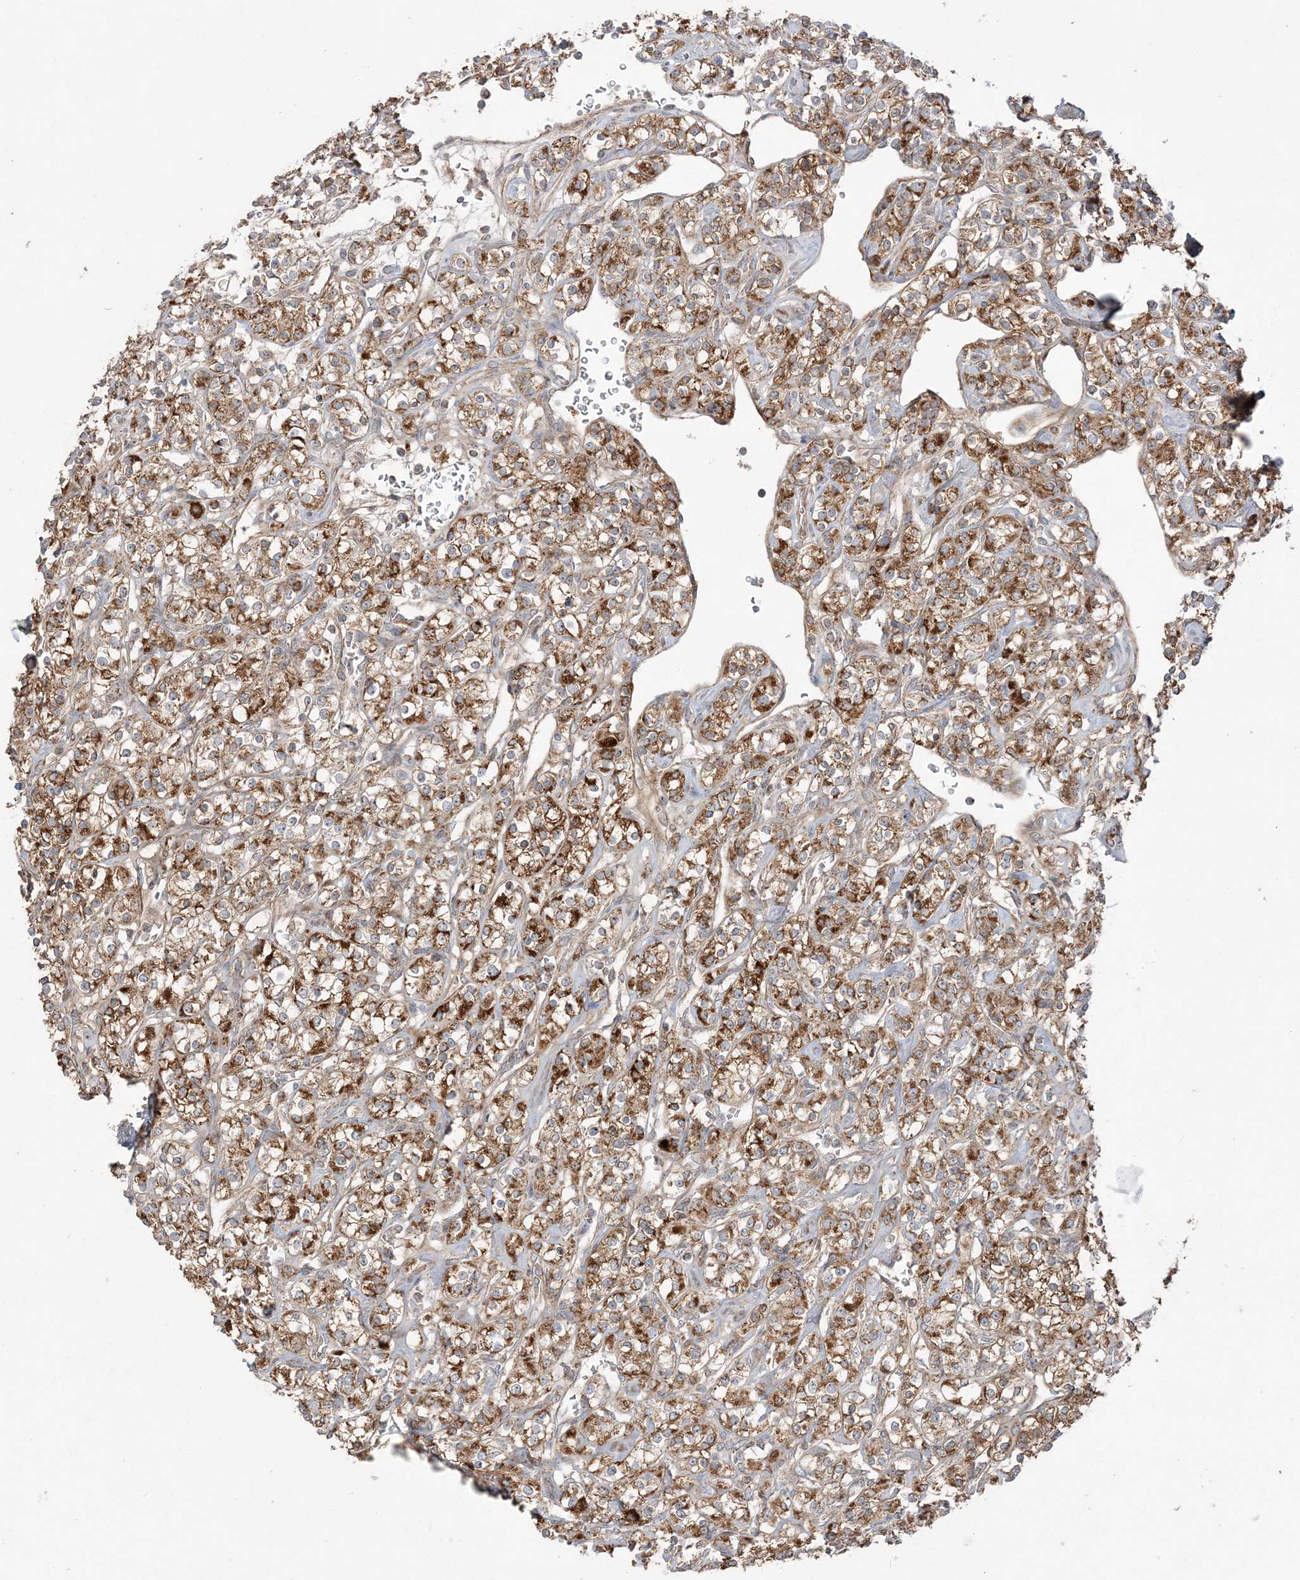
{"staining": {"intensity": "moderate", "quantity": ">75%", "location": "cytoplasmic/membranous"}, "tissue": "renal cancer", "cell_type": "Tumor cells", "image_type": "cancer", "snomed": [{"axis": "morphology", "description": "Adenocarcinoma, NOS"}, {"axis": "topography", "description": "Kidney"}], "caption": "Immunohistochemistry (IHC) staining of renal adenocarcinoma, which reveals medium levels of moderate cytoplasmic/membranous expression in about >75% of tumor cells indicating moderate cytoplasmic/membranous protein positivity. The staining was performed using DAB (brown) for protein detection and nuclei were counterstained in hematoxylin (blue).", "gene": "SCLT1", "patient": {"sex": "male", "age": 77}}